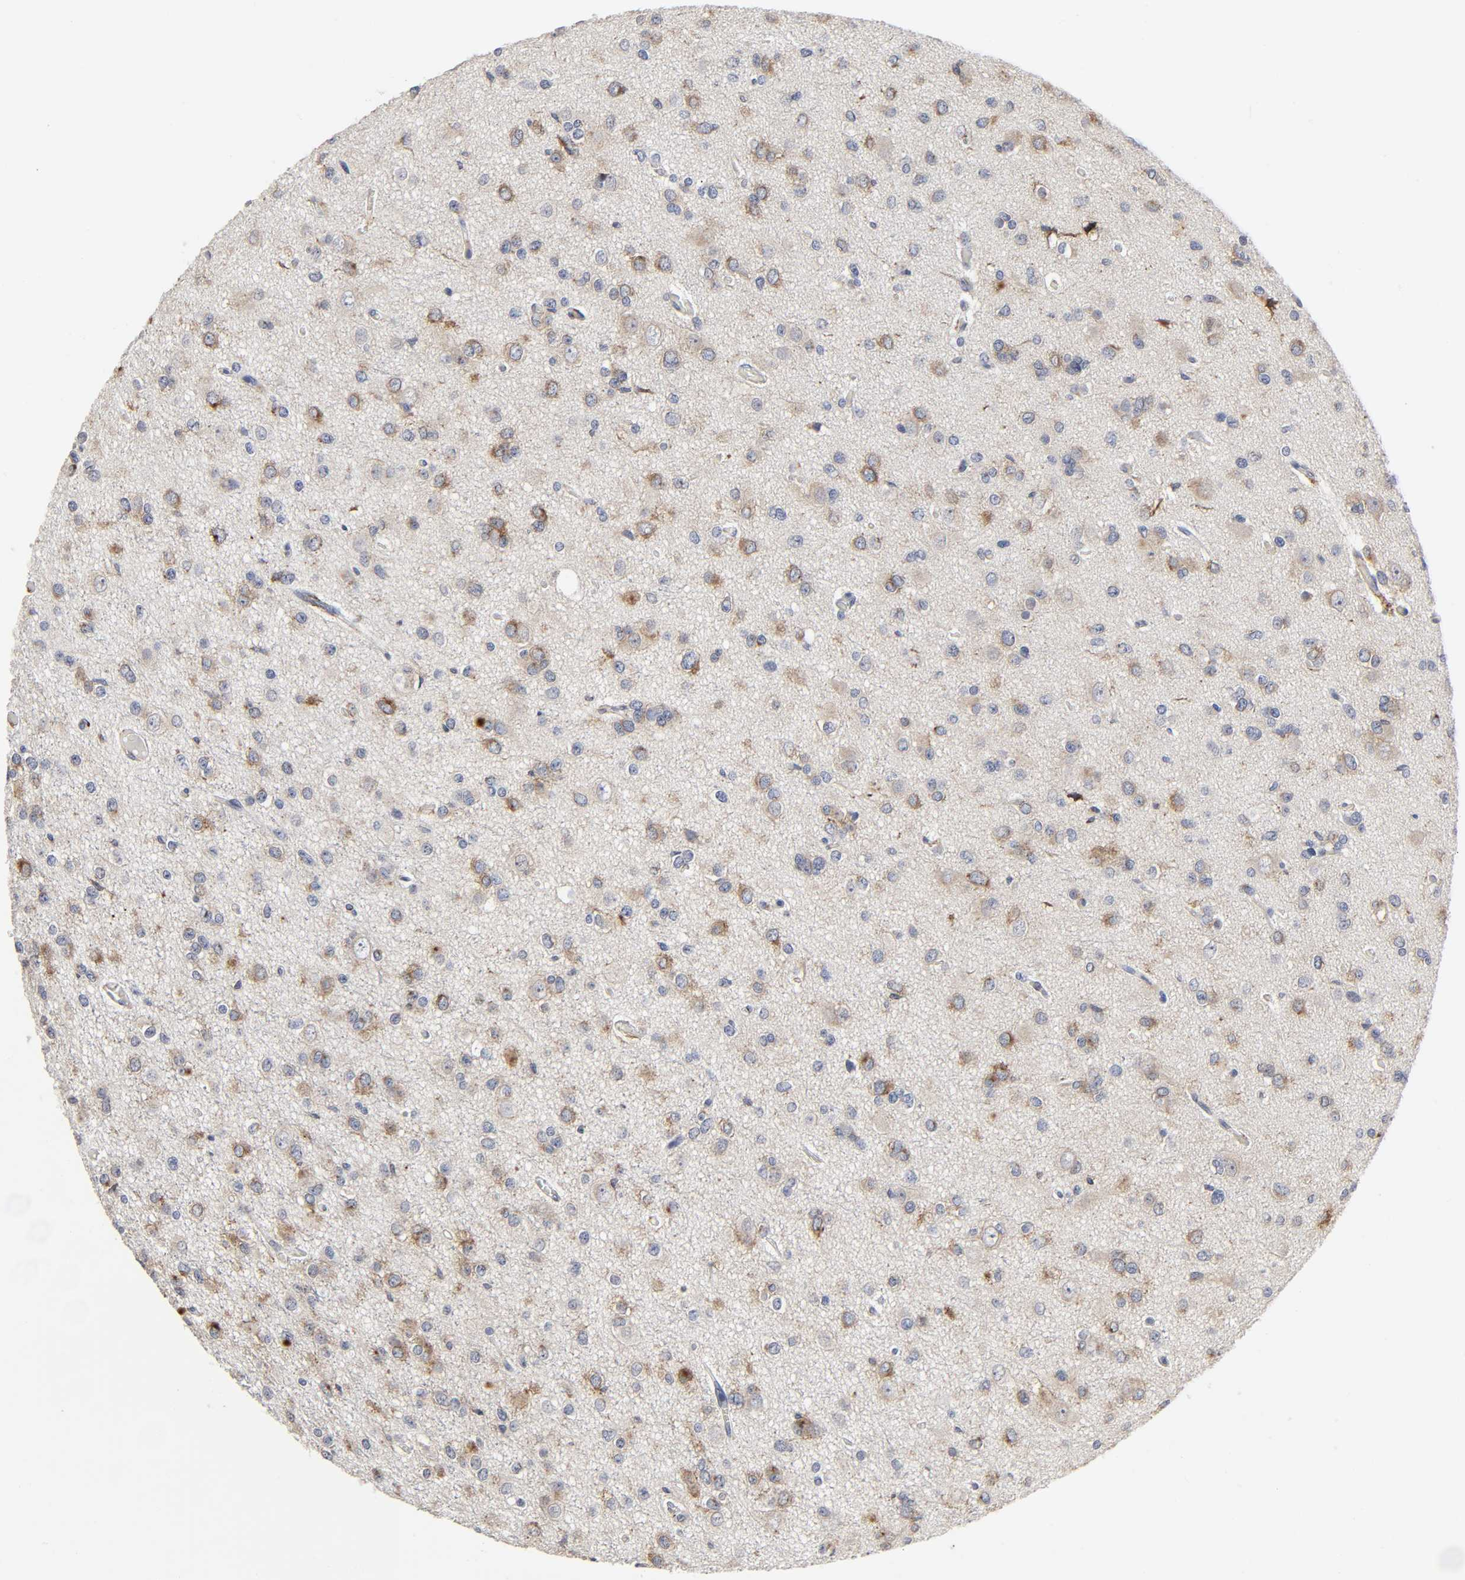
{"staining": {"intensity": "strong", "quantity": ">75%", "location": "cytoplasmic/membranous"}, "tissue": "glioma", "cell_type": "Tumor cells", "image_type": "cancer", "snomed": [{"axis": "morphology", "description": "Glioma, malignant, Low grade"}, {"axis": "topography", "description": "Brain"}], "caption": "The immunohistochemical stain highlights strong cytoplasmic/membranous expression in tumor cells of glioma tissue.", "gene": "LRP1", "patient": {"sex": "male", "age": 42}}